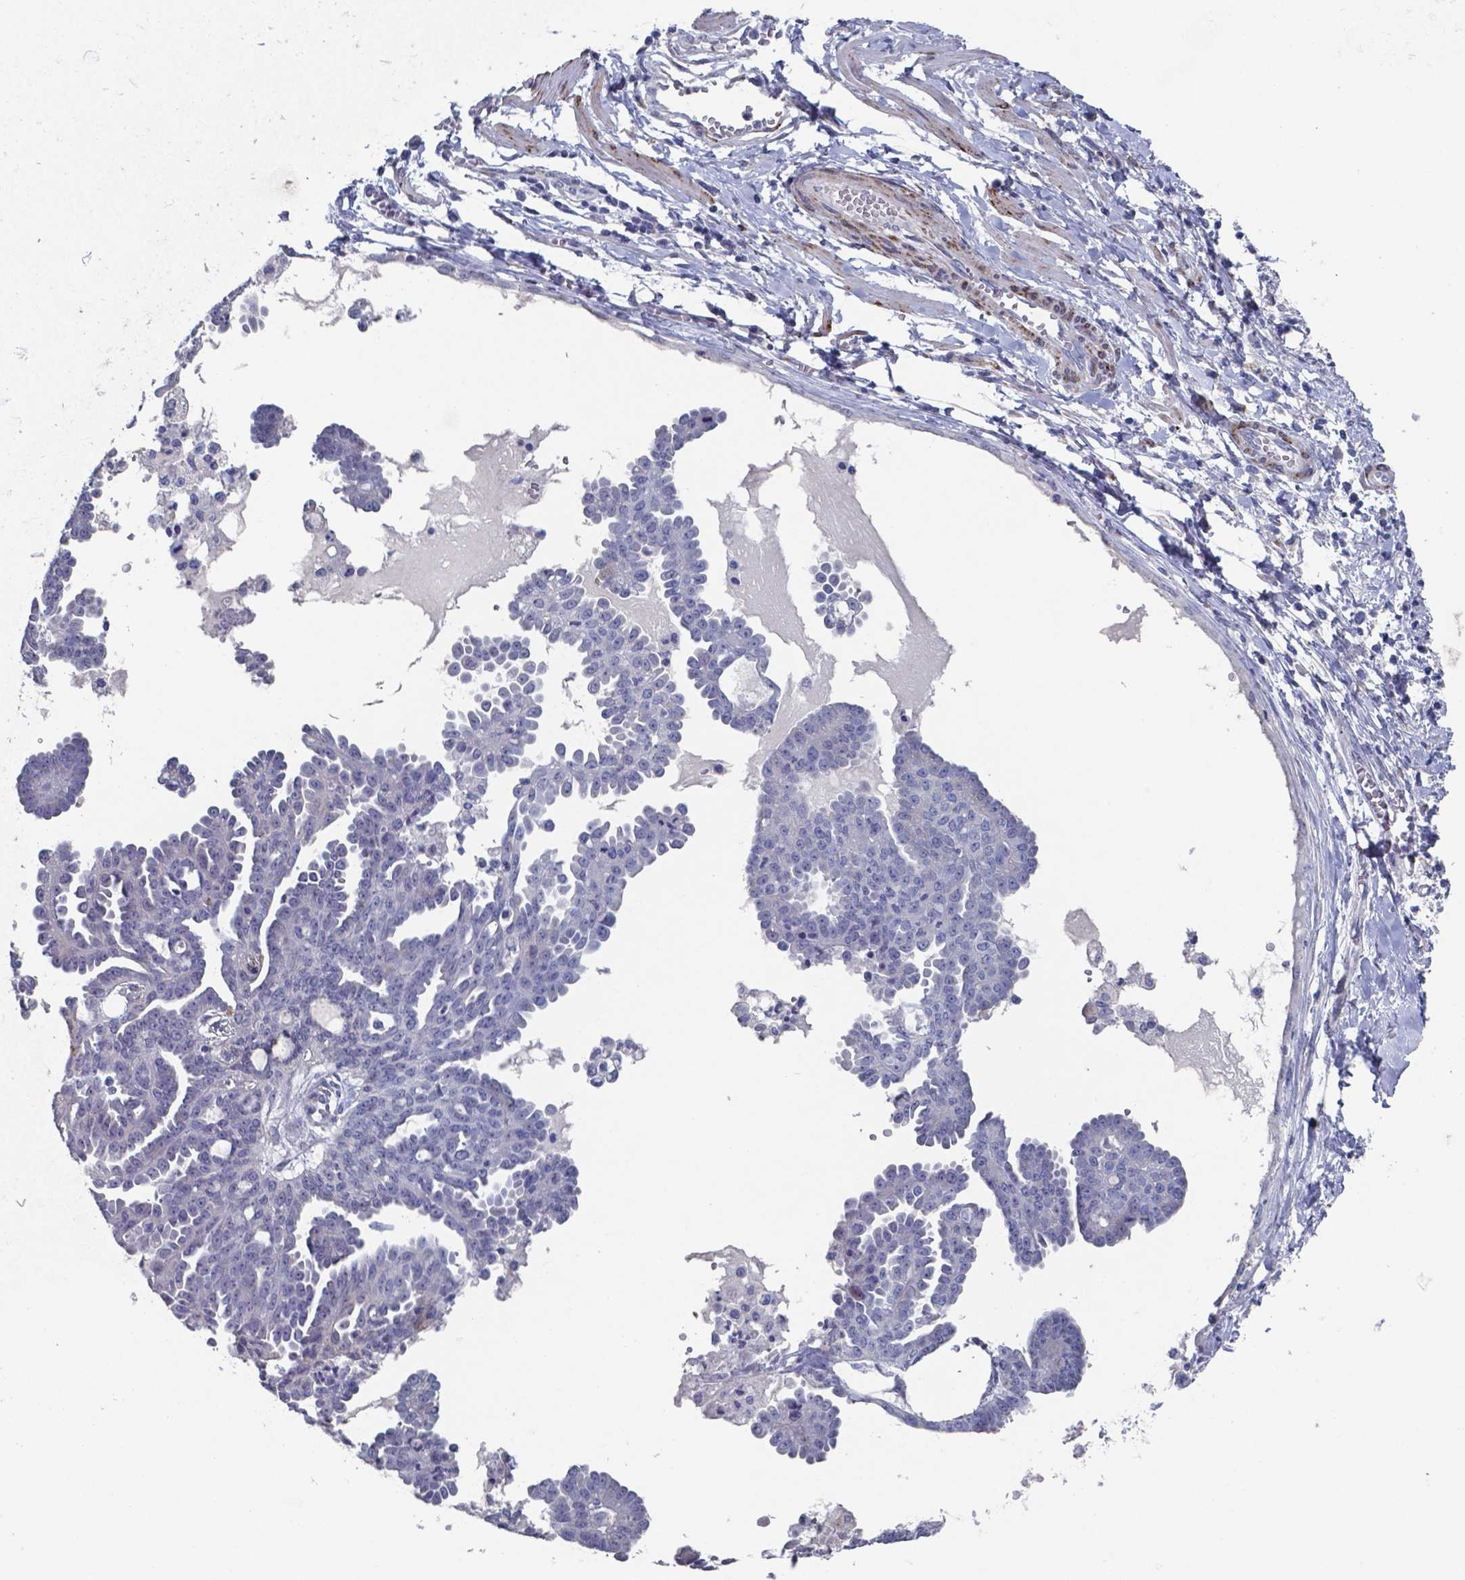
{"staining": {"intensity": "negative", "quantity": "none", "location": "none"}, "tissue": "ovarian cancer", "cell_type": "Tumor cells", "image_type": "cancer", "snomed": [{"axis": "morphology", "description": "Cystadenocarcinoma, serous, NOS"}, {"axis": "topography", "description": "Ovary"}], "caption": "This is an immunohistochemistry photomicrograph of human ovarian cancer. There is no staining in tumor cells.", "gene": "PLA2R1", "patient": {"sex": "female", "age": 71}}